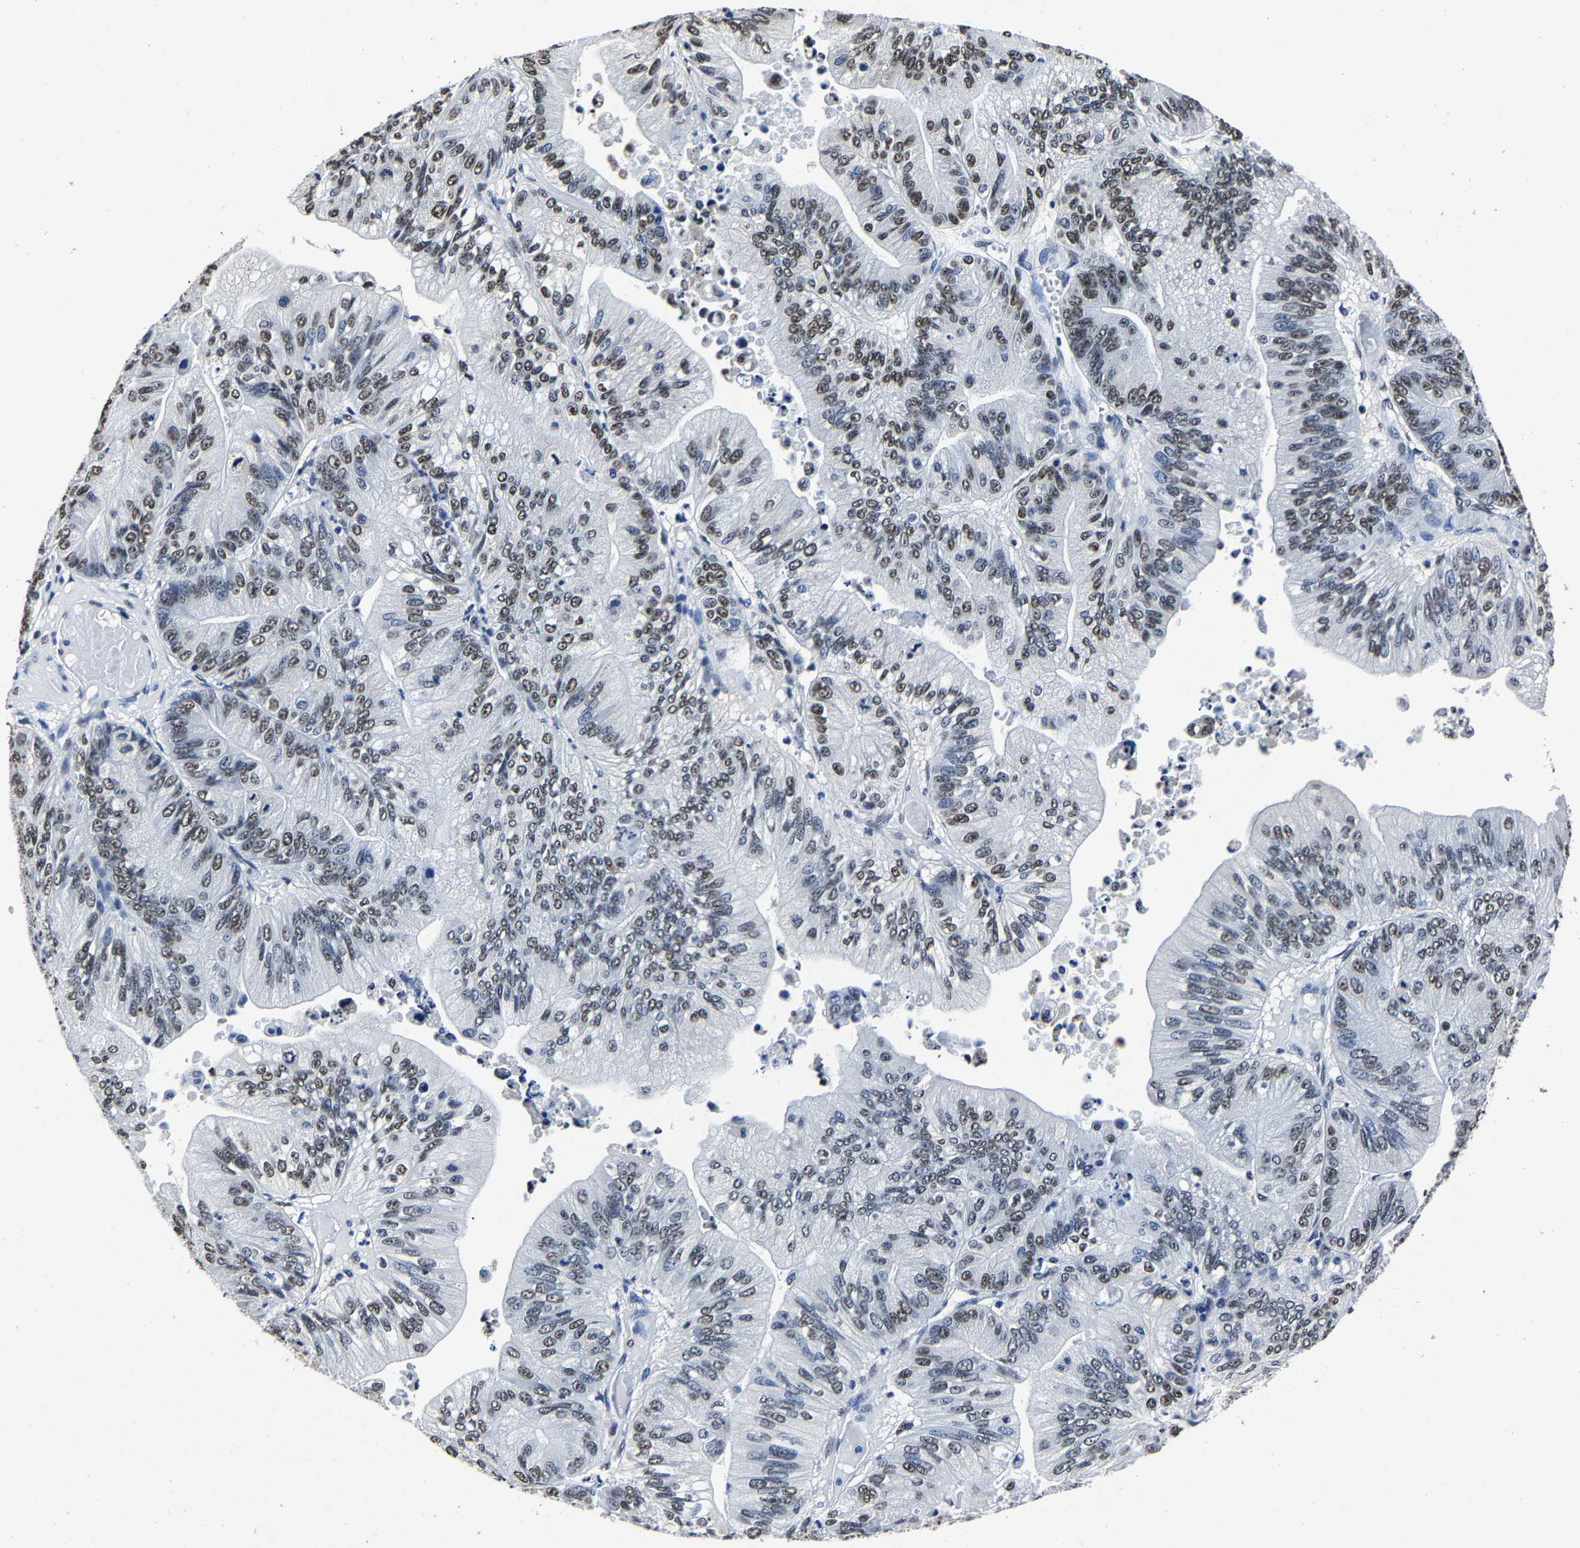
{"staining": {"intensity": "moderate", "quantity": "25%-75%", "location": "nuclear"}, "tissue": "ovarian cancer", "cell_type": "Tumor cells", "image_type": "cancer", "snomed": [{"axis": "morphology", "description": "Cystadenocarcinoma, mucinous, NOS"}, {"axis": "topography", "description": "Ovary"}], "caption": "Immunohistochemistry (IHC) image of neoplastic tissue: ovarian cancer stained using immunohistochemistry shows medium levels of moderate protein expression localized specifically in the nuclear of tumor cells, appearing as a nuclear brown color.", "gene": "RBM45", "patient": {"sex": "female", "age": 61}}